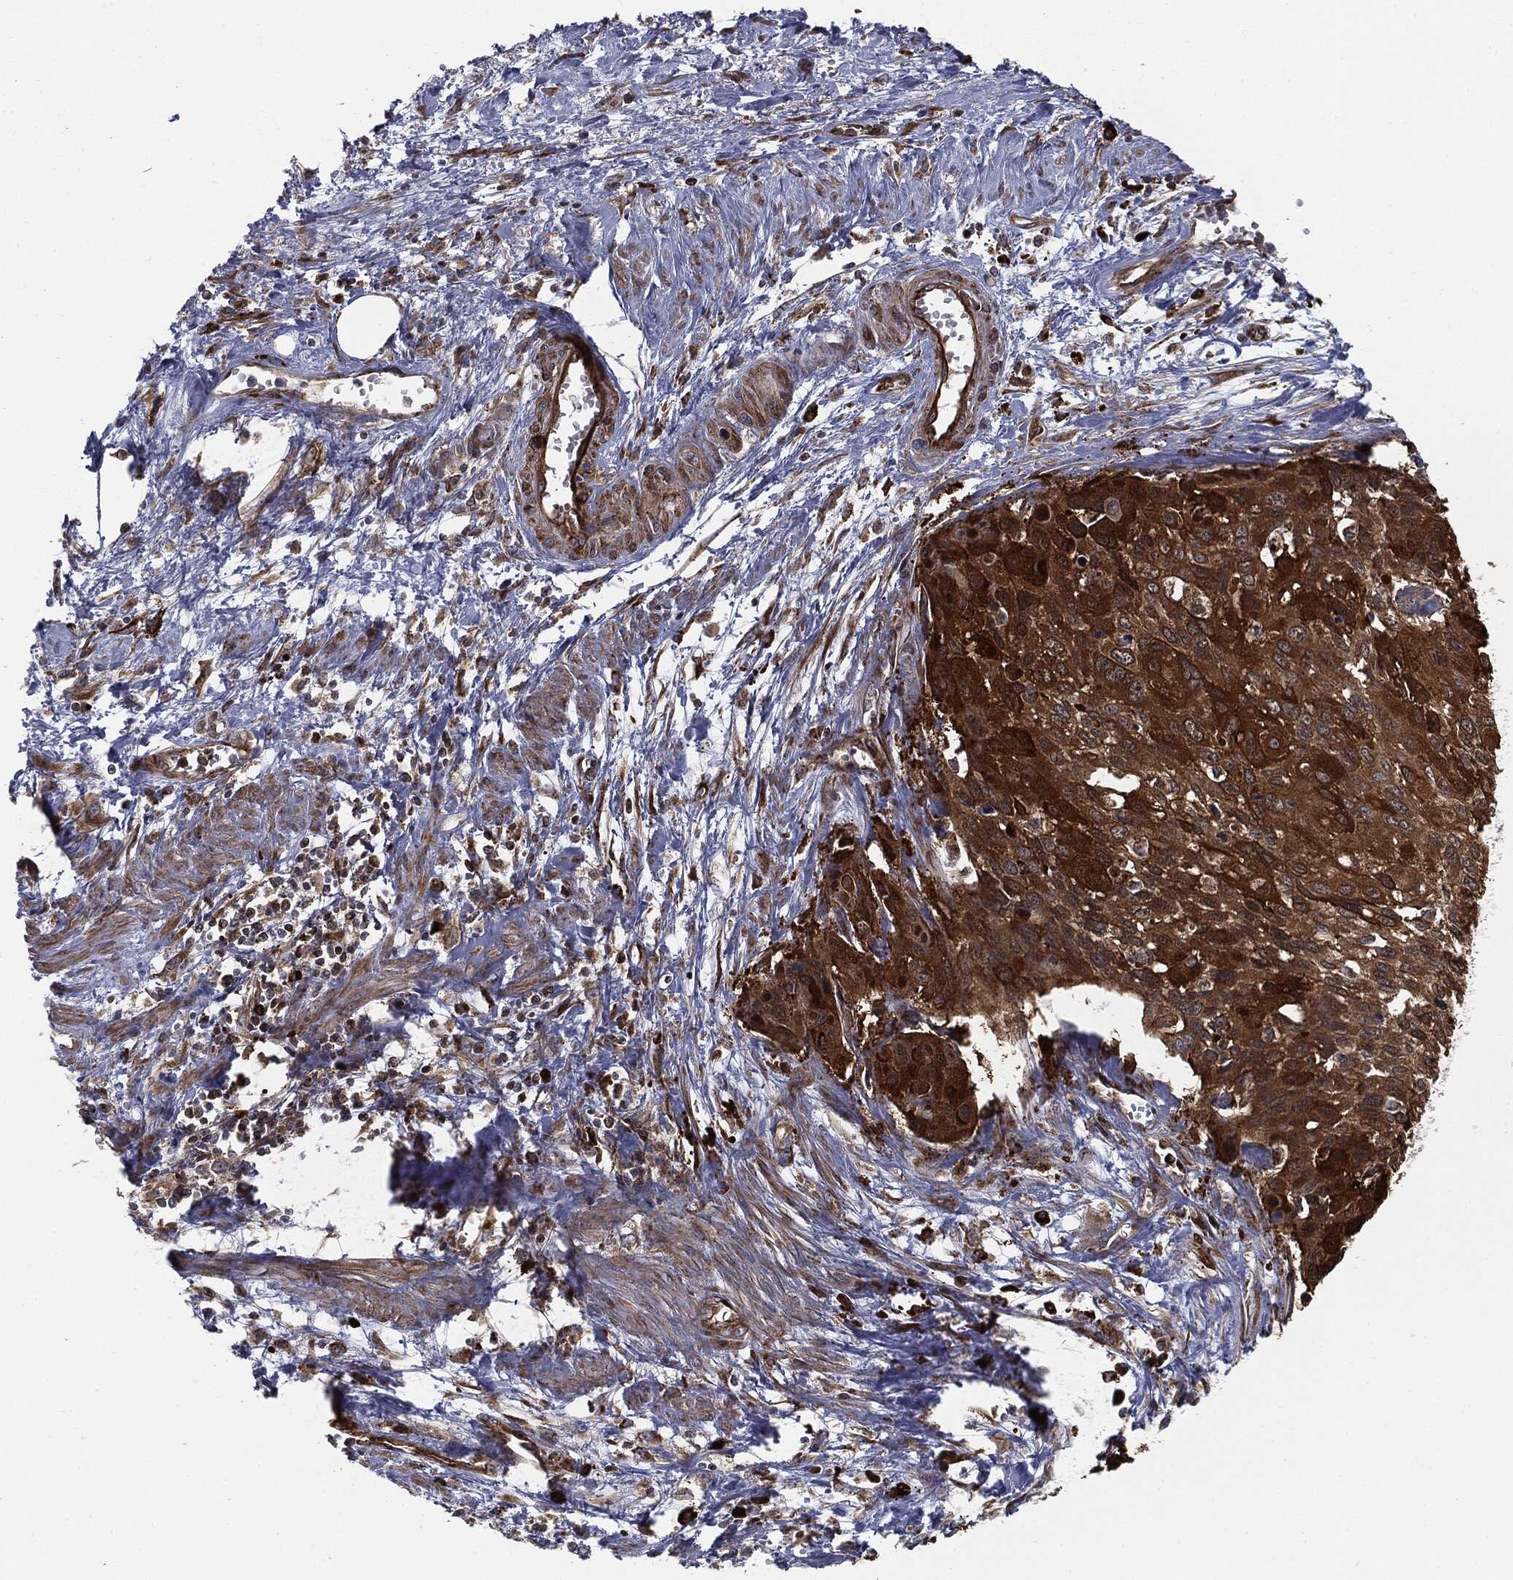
{"staining": {"intensity": "strong", "quantity": ">75%", "location": "cytoplasmic/membranous"}, "tissue": "cervical cancer", "cell_type": "Tumor cells", "image_type": "cancer", "snomed": [{"axis": "morphology", "description": "Squamous cell carcinoma, NOS"}, {"axis": "topography", "description": "Cervix"}], "caption": "This histopathology image reveals immunohistochemistry (IHC) staining of human squamous cell carcinoma (cervical), with high strong cytoplasmic/membranous positivity in approximately >75% of tumor cells.", "gene": "CYLD", "patient": {"sex": "female", "age": 58}}